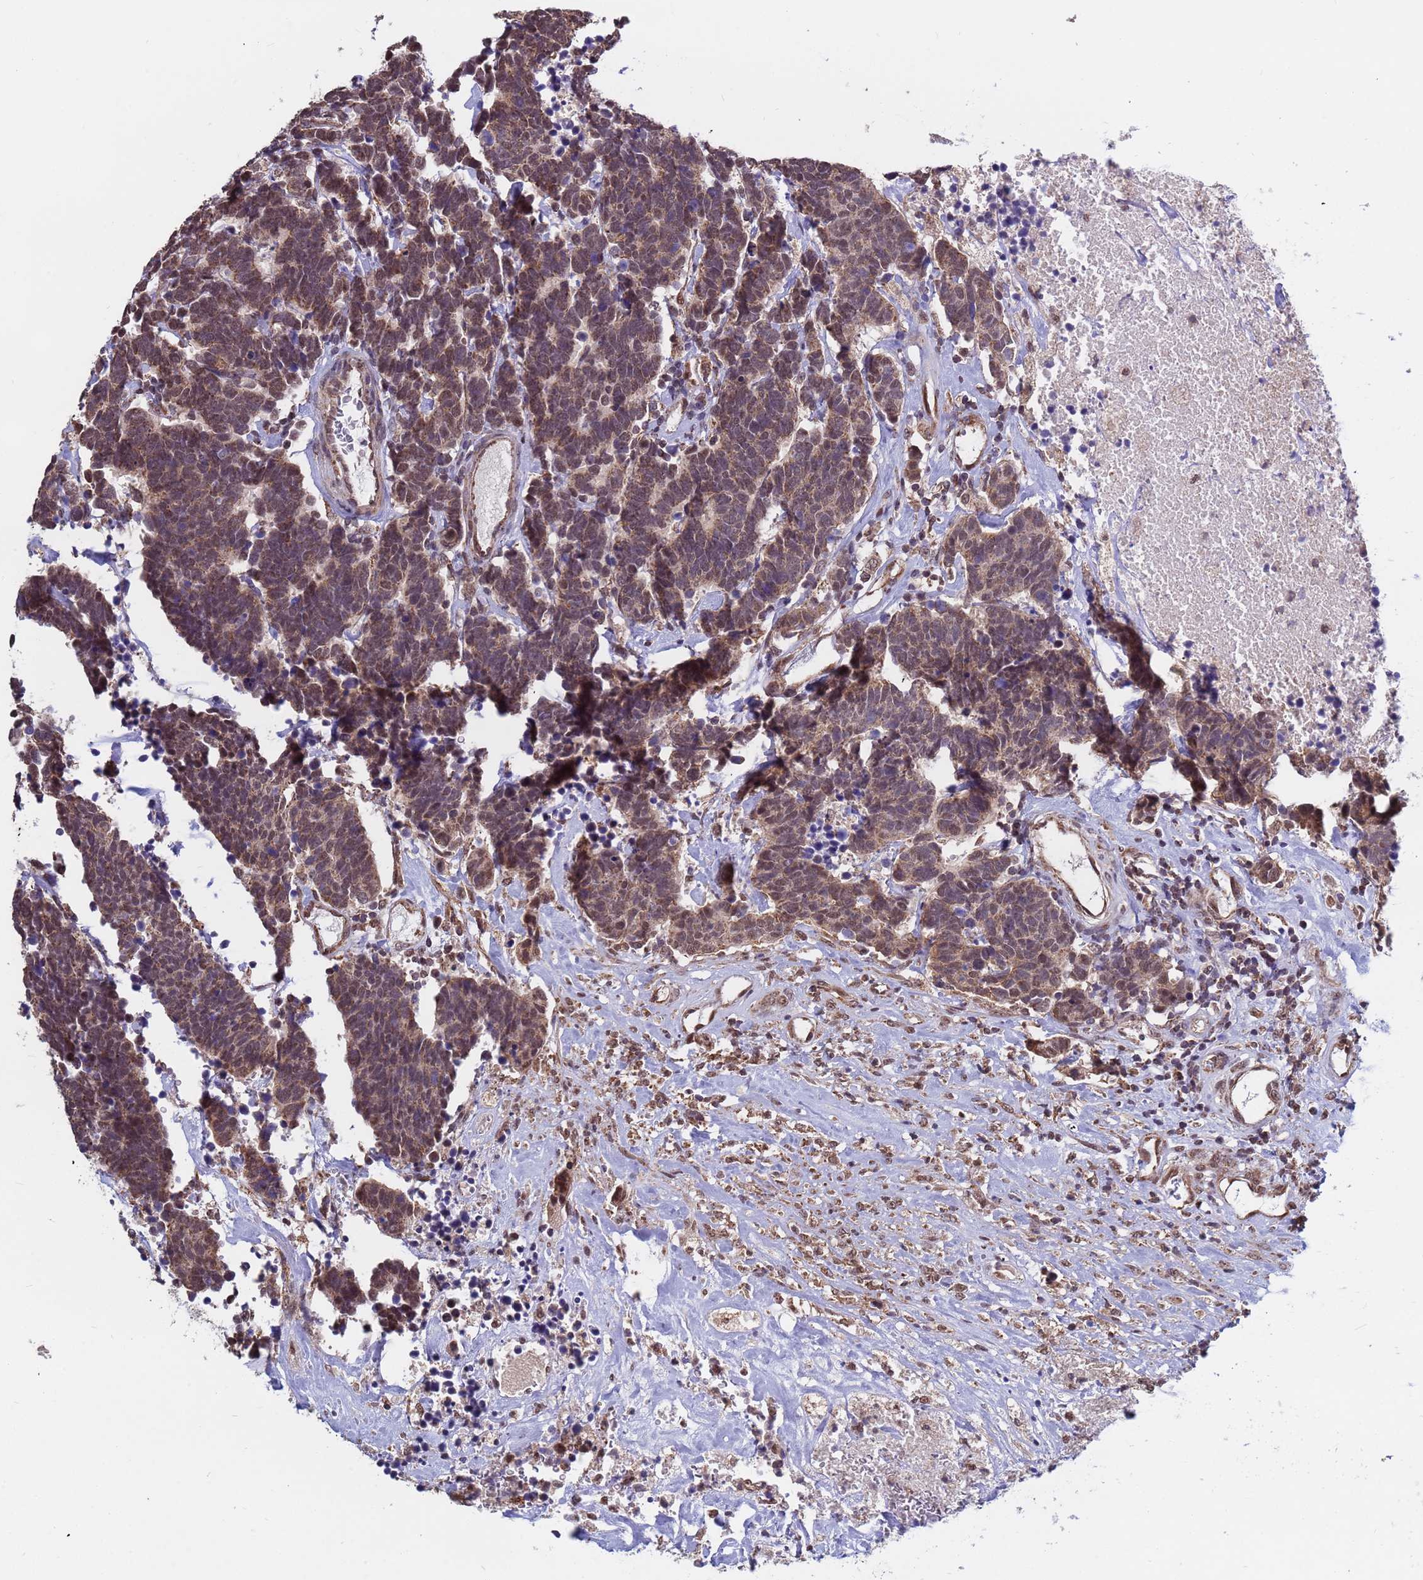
{"staining": {"intensity": "moderate", "quantity": ">75%", "location": "cytoplasmic/membranous,nuclear"}, "tissue": "carcinoid", "cell_type": "Tumor cells", "image_type": "cancer", "snomed": [{"axis": "morphology", "description": "Carcinoma, NOS"}, {"axis": "morphology", "description": "Carcinoid, malignant, NOS"}, {"axis": "topography", "description": "Urinary bladder"}], "caption": "A high-resolution image shows immunohistochemistry (IHC) staining of carcinoid (malignant), which displays moderate cytoplasmic/membranous and nuclear staining in about >75% of tumor cells.", "gene": "DENND2B", "patient": {"sex": "male", "age": 57}}